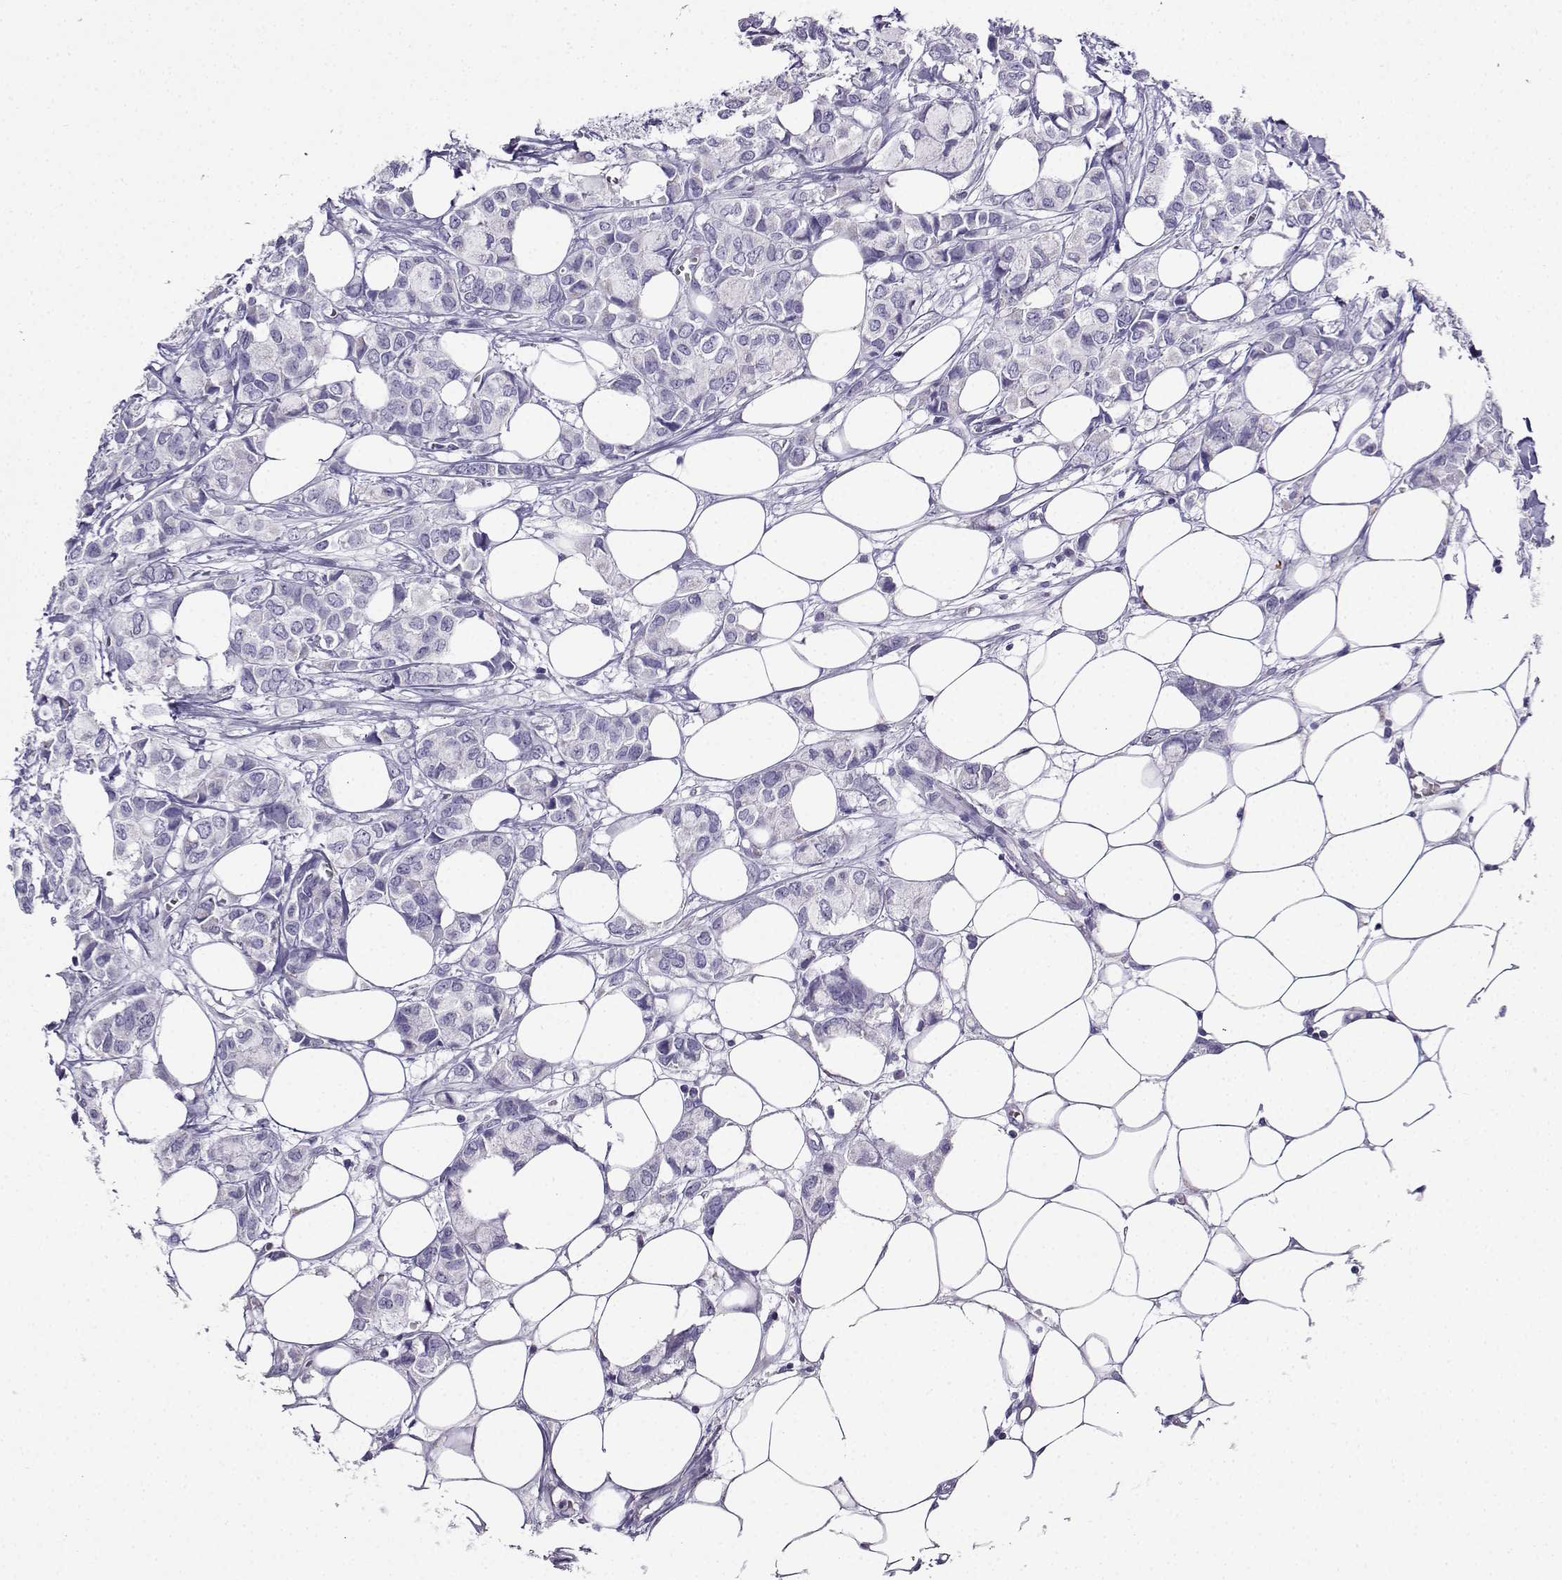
{"staining": {"intensity": "negative", "quantity": "none", "location": "none"}, "tissue": "breast cancer", "cell_type": "Tumor cells", "image_type": "cancer", "snomed": [{"axis": "morphology", "description": "Duct carcinoma"}, {"axis": "topography", "description": "Breast"}], "caption": "IHC photomicrograph of neoplastic tissue: breast cancer (invasive ductal carcinoma) stained with DAB shows no significant protein expression in tumor cells.", "gene": "LINGO1", "patient": {"sex": "female", "age": 85}}